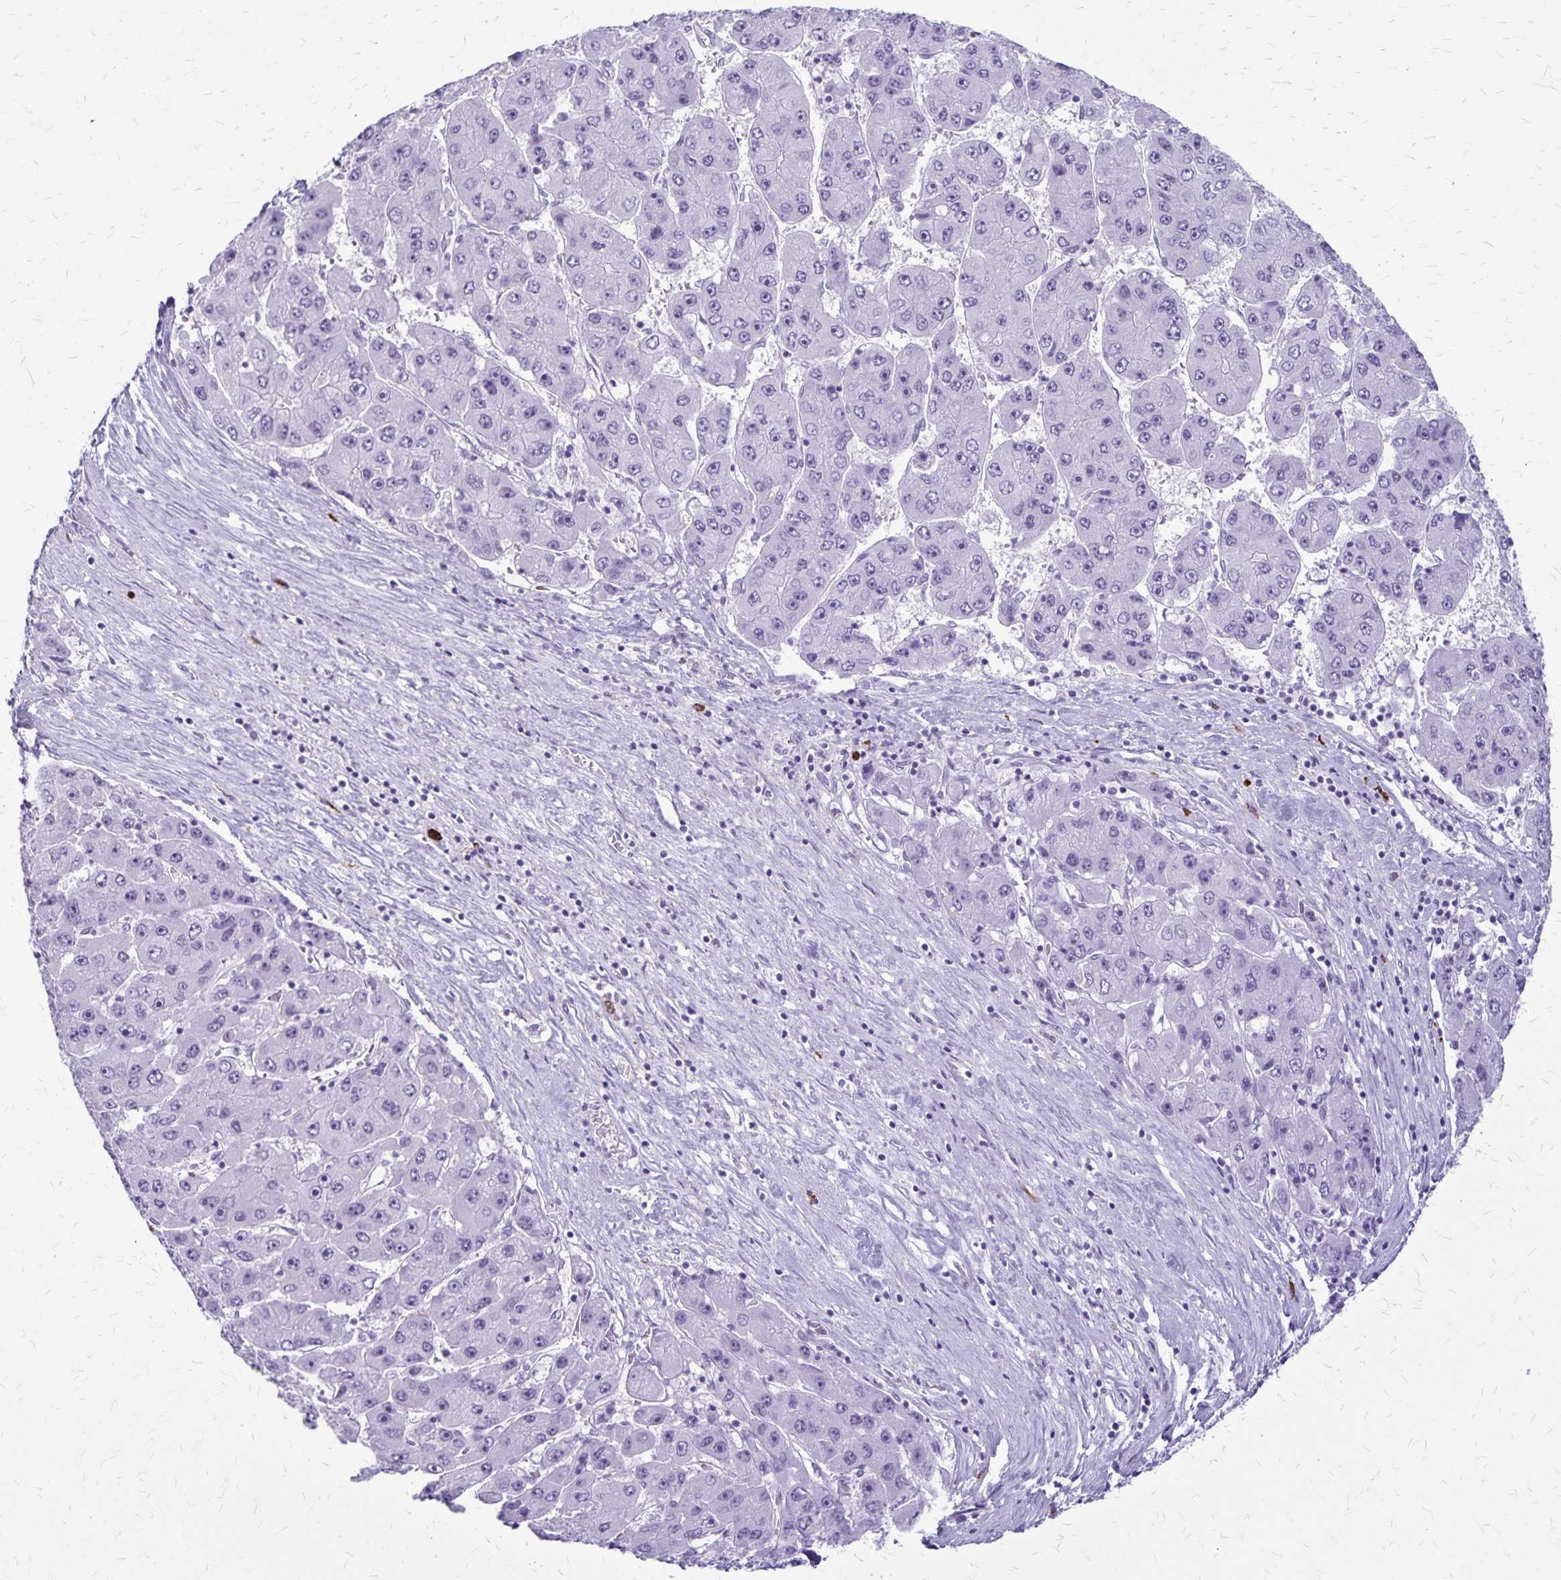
{"staining": {"intensity": "negative", "quantity": "none", "location": "none"}, "tissue": "liver cancer", "cell_type": "Tumor cells", "image_type": "cancer", "snomed": [{"axis": "morphology", "description": "Carcinoma, Hepatocellular, NOS"}, {"axis": "topography", "description": "Liver"}], "caption": "Immunohistochemistry of liver cancer exhibits no positivity in tumor cells.", "gene": "RTN1", "patient": {"sex": "female", "age": 61}}